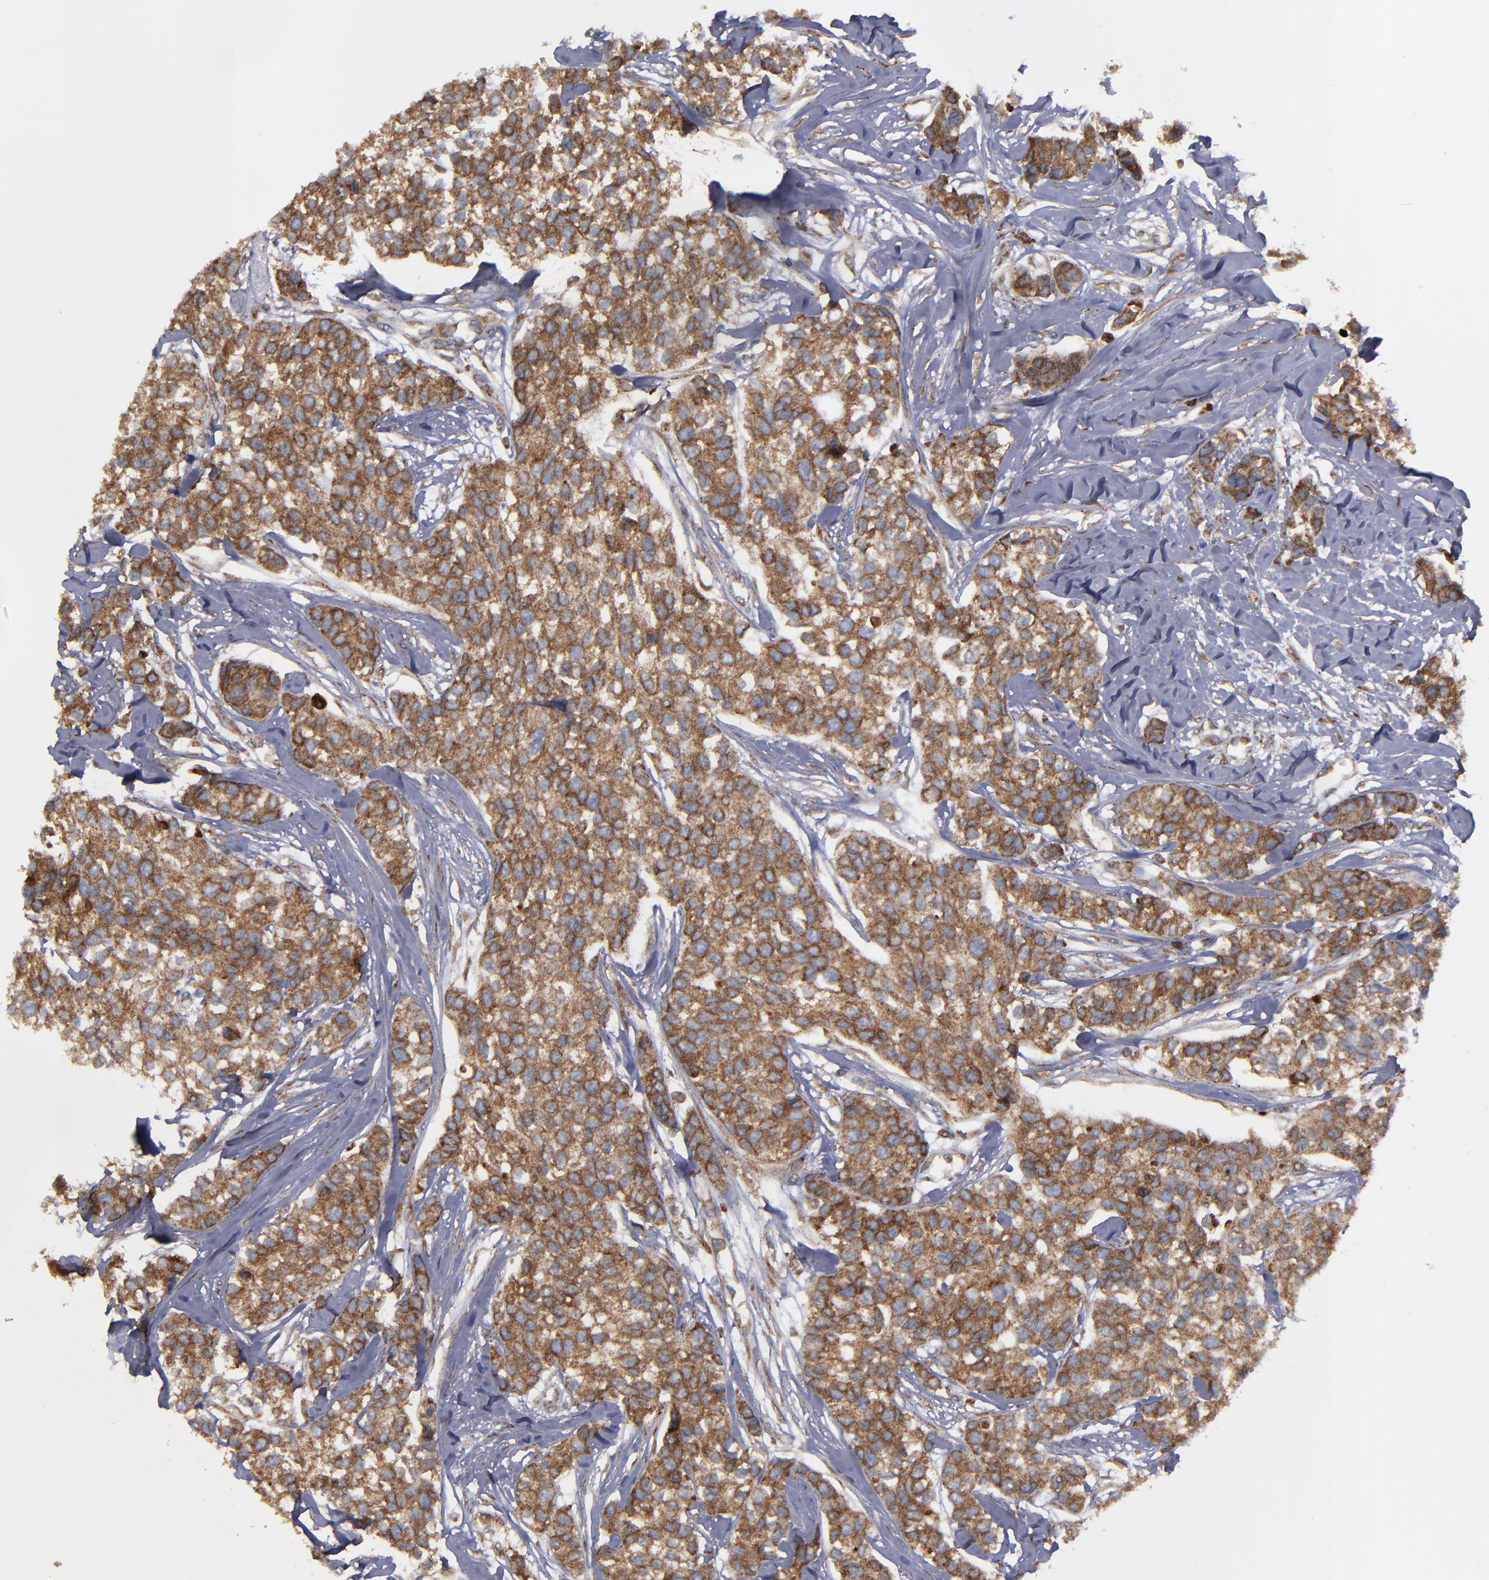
{"staining": {"intensity": "strong", "quantity": ">75%", "location": "cytoplasmic/membranous"}, "tissue": "breast cancer", "cell_type": "Tumor cells", "image_type": "cancer", "snomed": [{"axis": "morphology", "description": "Duct carcinoma"}, {"axis": "topography", "description": "Breast"}], "caption": "Immunohistochemical staining of human breast cancer shows strong cytoplasmic/membranous protein positivity in about >75% of tumor cells.", "gene": "ERLIN2", "patient": {"sex": "female", "age": 51}}